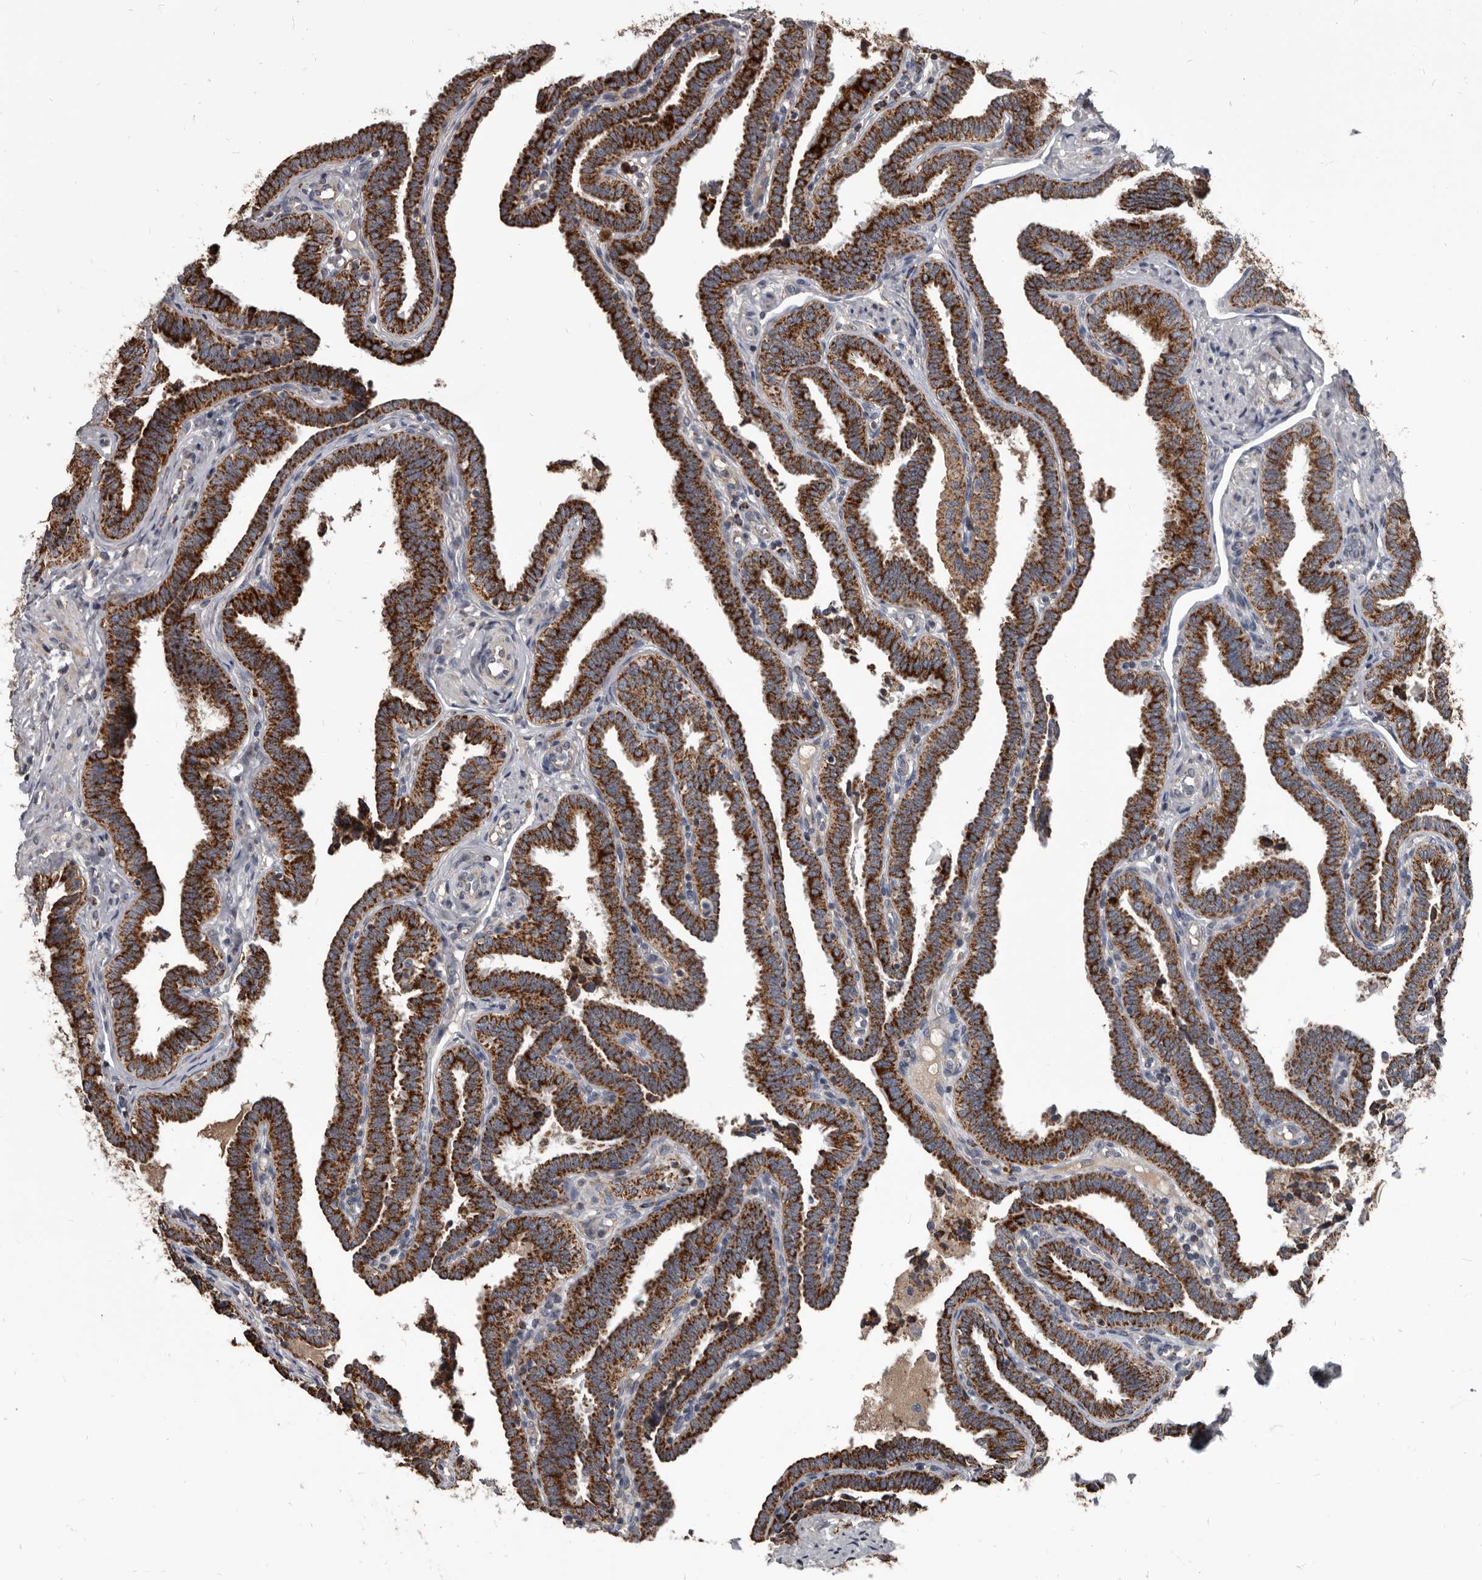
{"staining": {"intensity": "strong", "quantity": ">75%", "location": "cytoplasmic/membranous"}, "tissue": "fallopian tube", "cell_type": "Glandular cells", "image_type": "normal", "snomed": [{"axis": "morphology", "description": "Normal tissue, NOS"}, {"axis": "topography", "description": "Fallopian tube"}], "caption": "Immunohistochemical staining of normal fallopian tube reveals high levels of strong cytoplasmic/membranous expression in approximately >75% of glandular cells.", "gene": "ALDH5A1", "patient": {"sex": "female", "age": 39}}